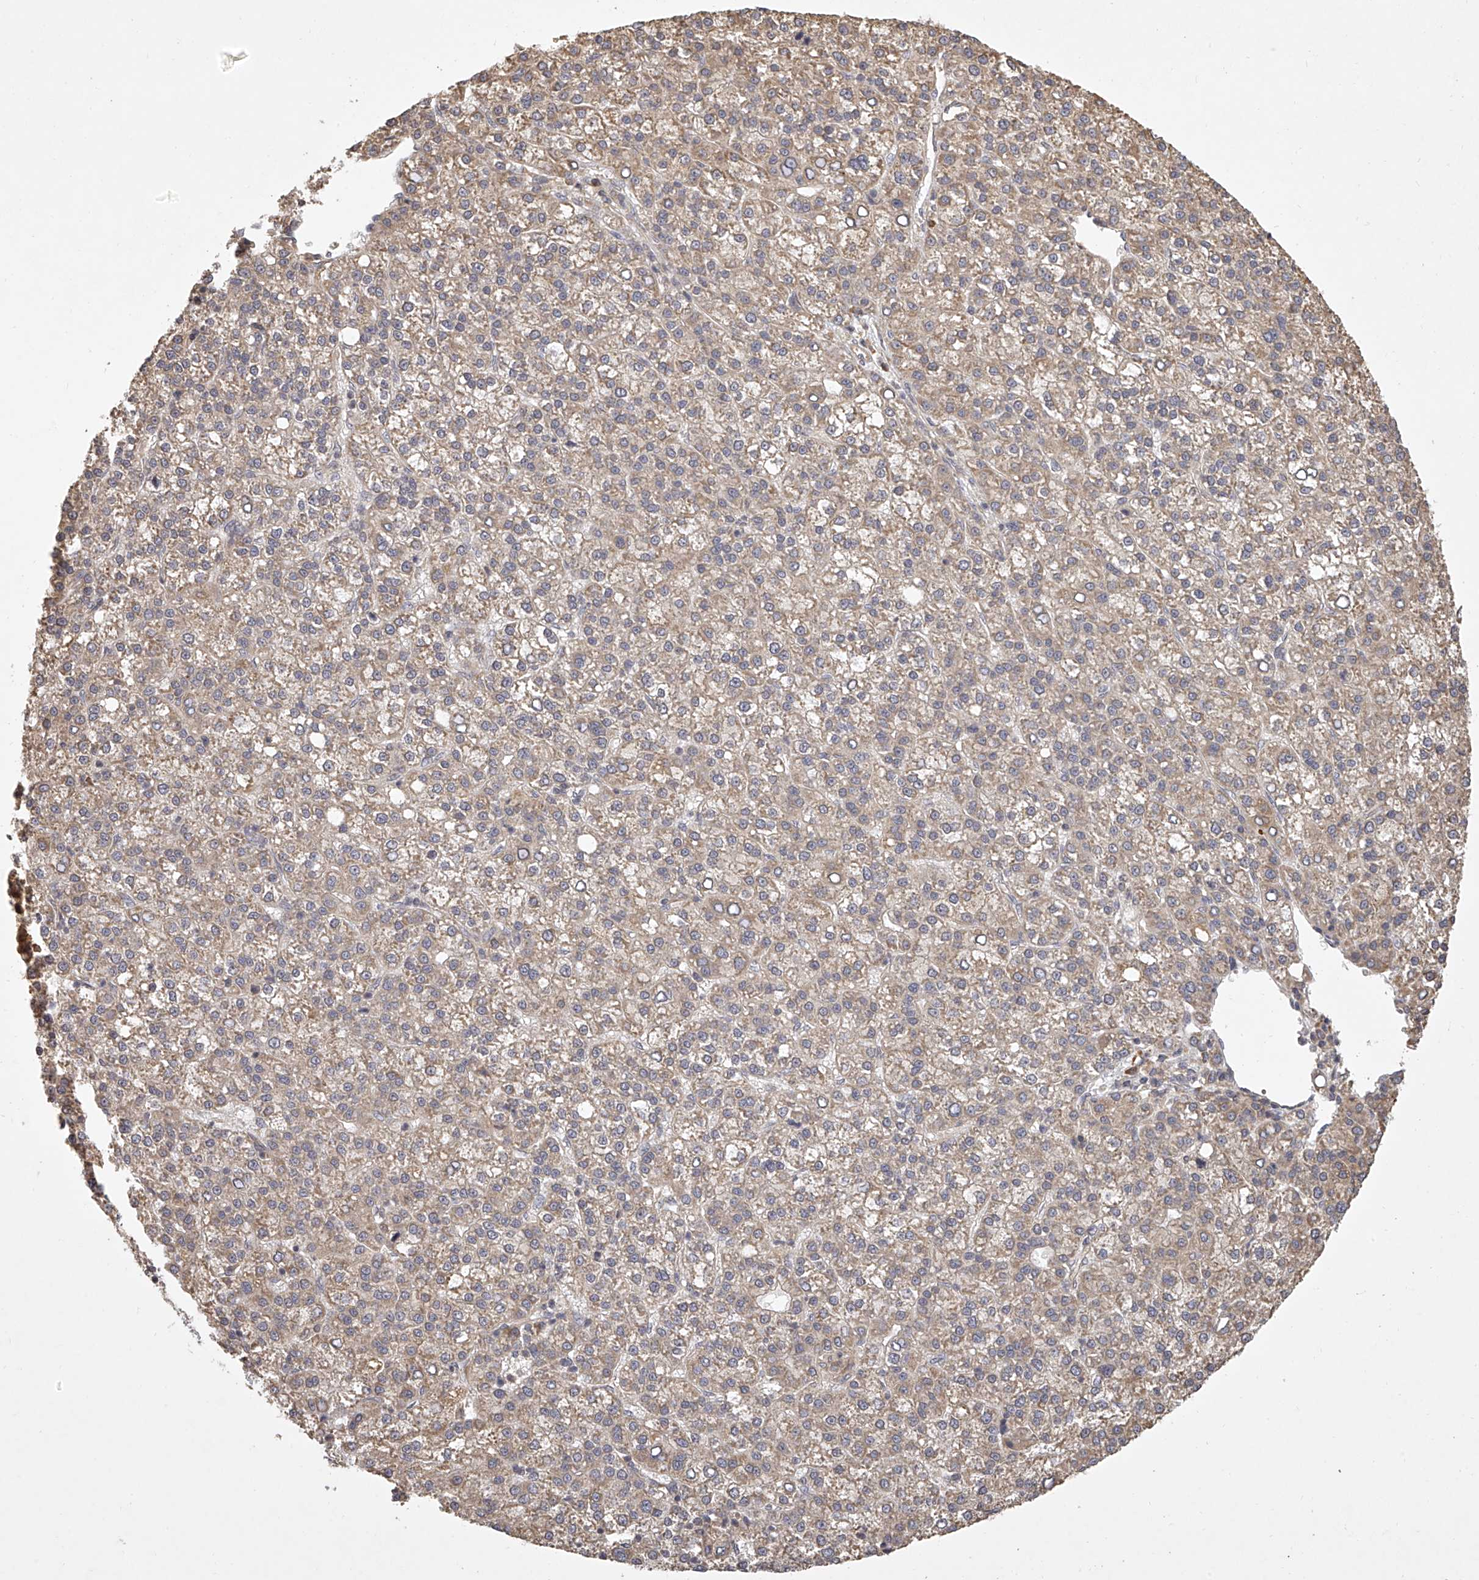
{"staining": {"intensity": "weak", "quantity": ">75%", "location": "cytoplasmic/membranous"}, "tissue": "liver cancer", "cell_type": "Tumor cells", "image_type": "cancer", "snomed": [{"axis": "morphology", "description": "Carcinoma, Hepatocellular, NOS"}, {"axis": "topography", "description": "Liver"}], "caption": "Protein analysis of liver cancer (hepatocellular carcinoma) tissue reveals weak cytoplasmic/membranous staining in approximately >75% of tumor cells.", "gene": "DOCK9", "patient": {"sex": "female", "age": 58}}